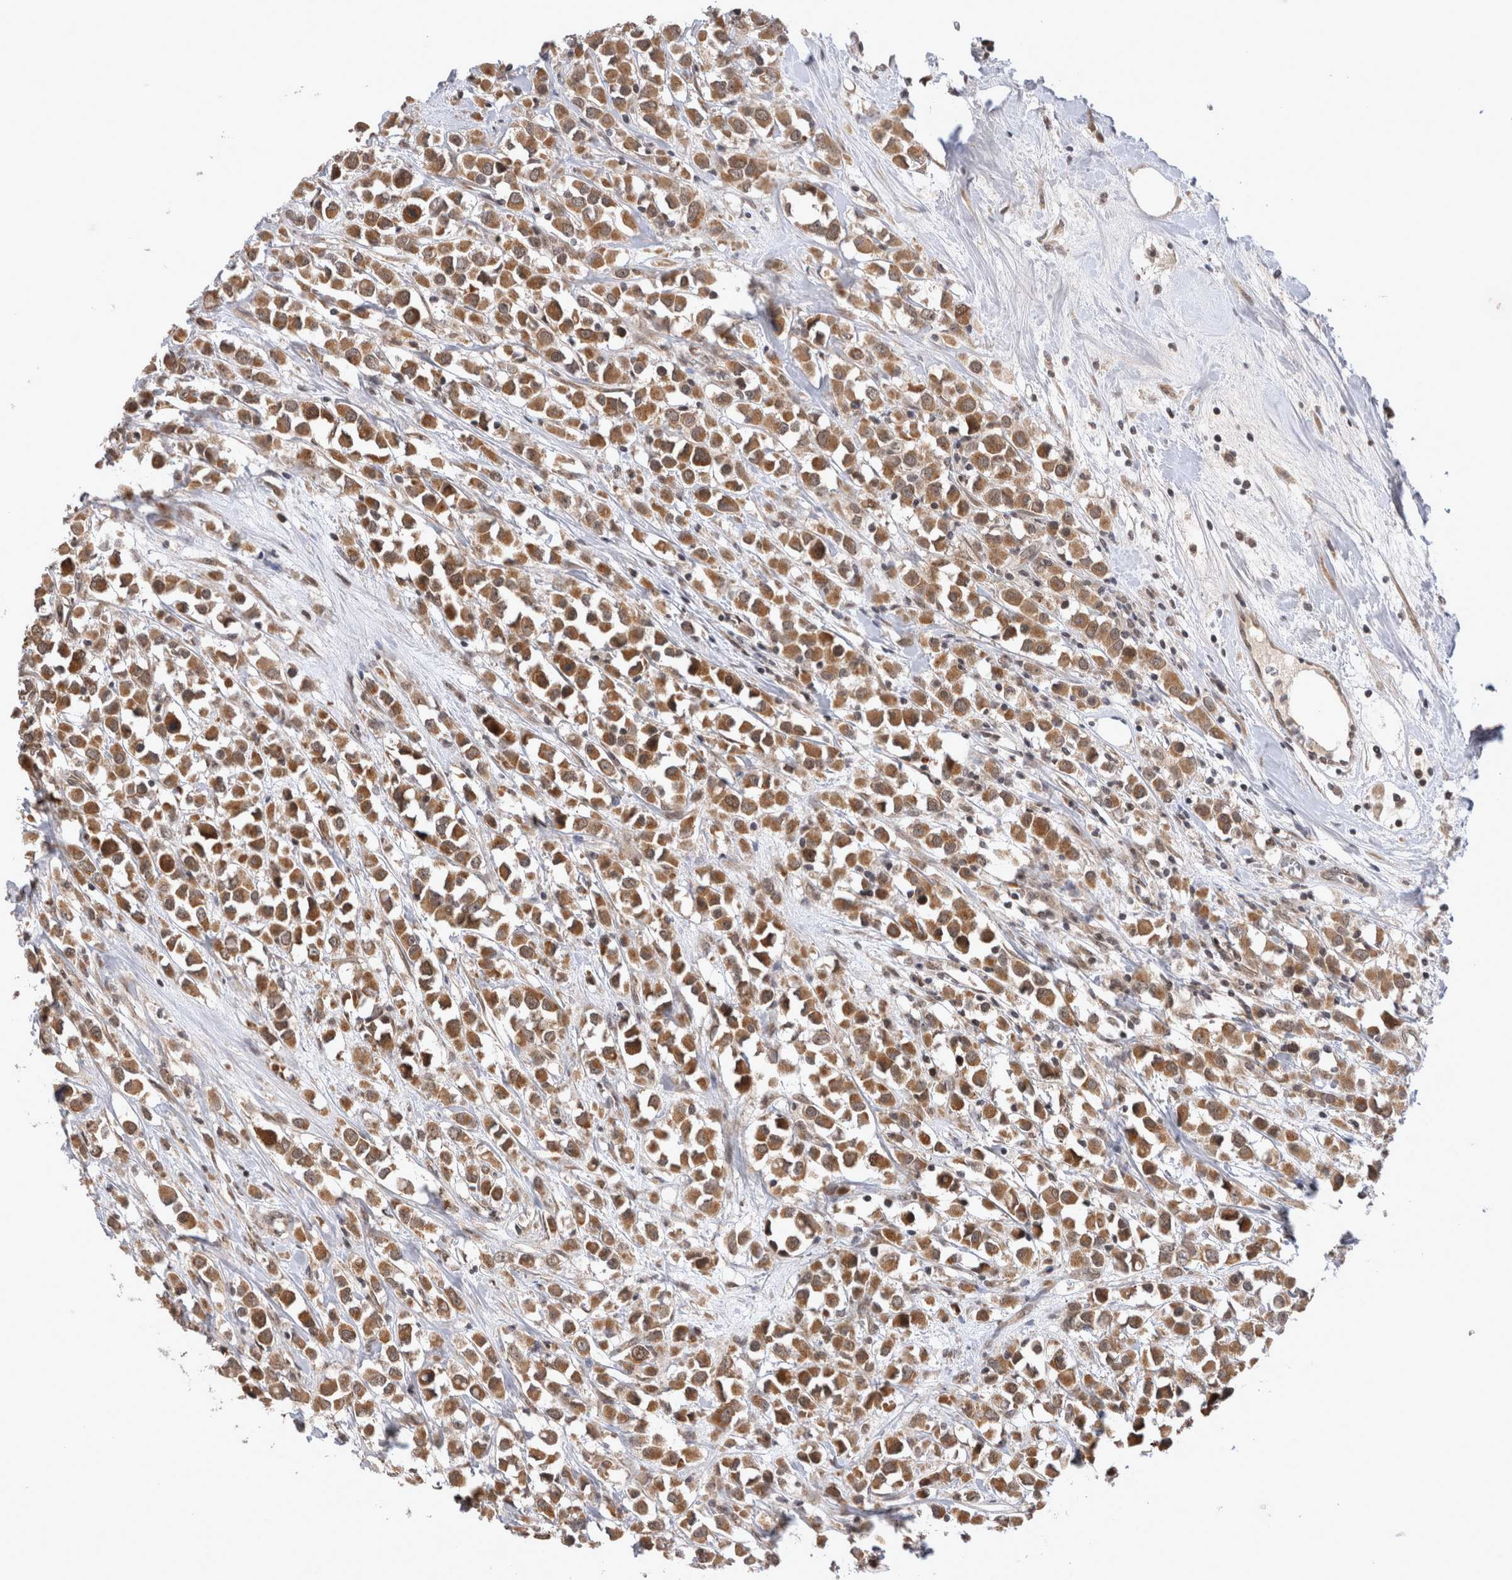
{"staining": {"intensity": "moderate", "quantity": ">75%", "location": "cytoplasmic/membranous,nuclear"}, "tissue": "breast cancer", "cell_type": "Tumor cells", "image_type": "cancer", "snomed": [{"axis": "morphology", "description": "Duct carcinoma"}, {"axis": "topography", "description": "Breast"}], "caption": "A medium amount of moderate cytoplasmic/membranous and nuclear staining is present in approximately >75% of tumor cells in breast infiltrating ductal carcinoma tissue.", "gene": "TMEM65", "patient": {"sex": "female", "age": 61}}